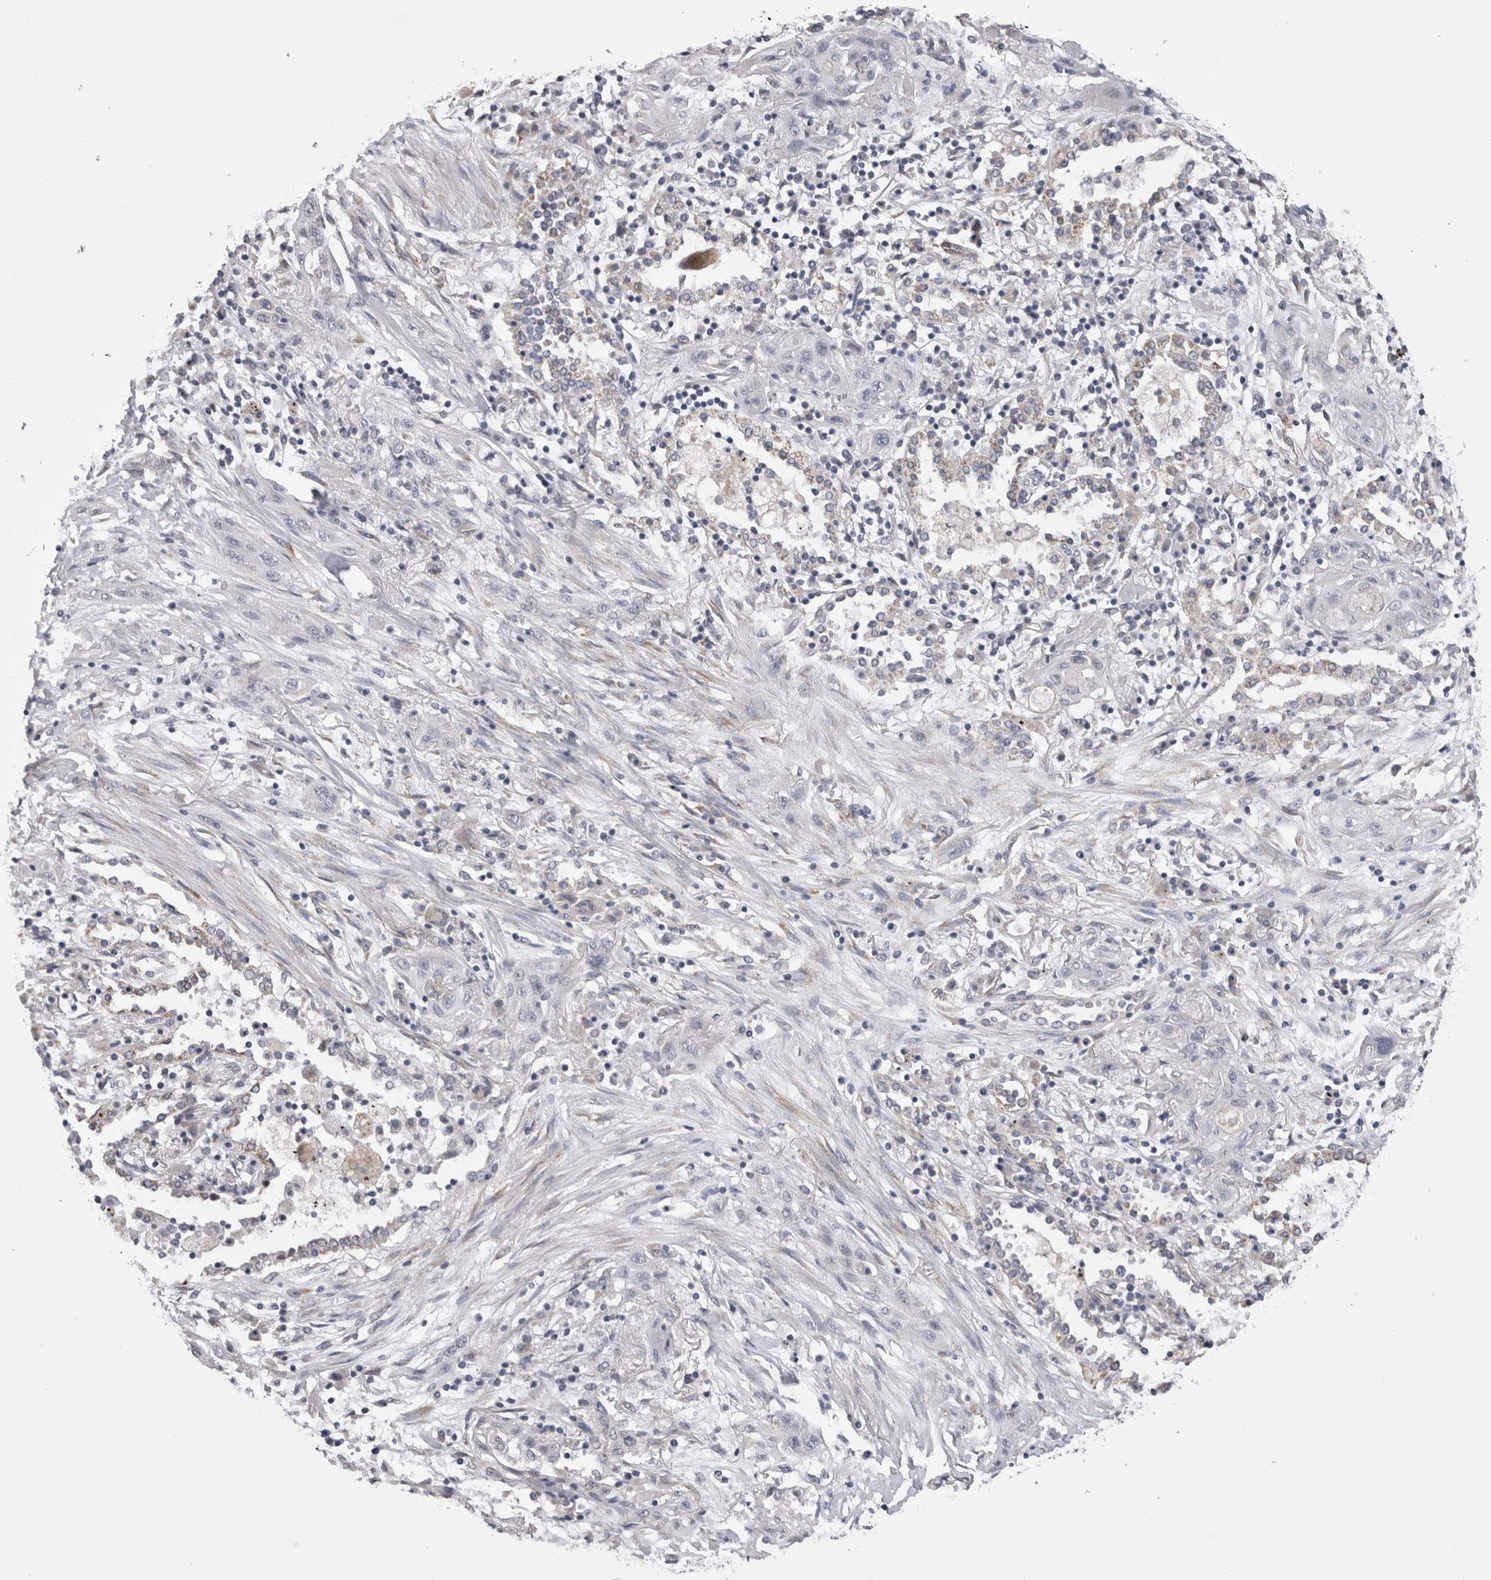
{"staining": {"intensity": "negative", "quantity": "none", "location": "none"}, "tissue": "lung cancer", "cell_type": "Tumor cells", "image_type": "cancer", "snomed": [{"axis": "morphology", "description": "Squamous cell carcinoma, NOS"}, {"axis": "topography", "description": "Lung"}], "caption": "This is a photomicrograph of immunohistochemistry (IHC) staining of lung squamous cell carcinoma, which shows no staining in tumor cells.", "gene": "ARHGAP29", "patient": {"sex": "female", "age": 47}}